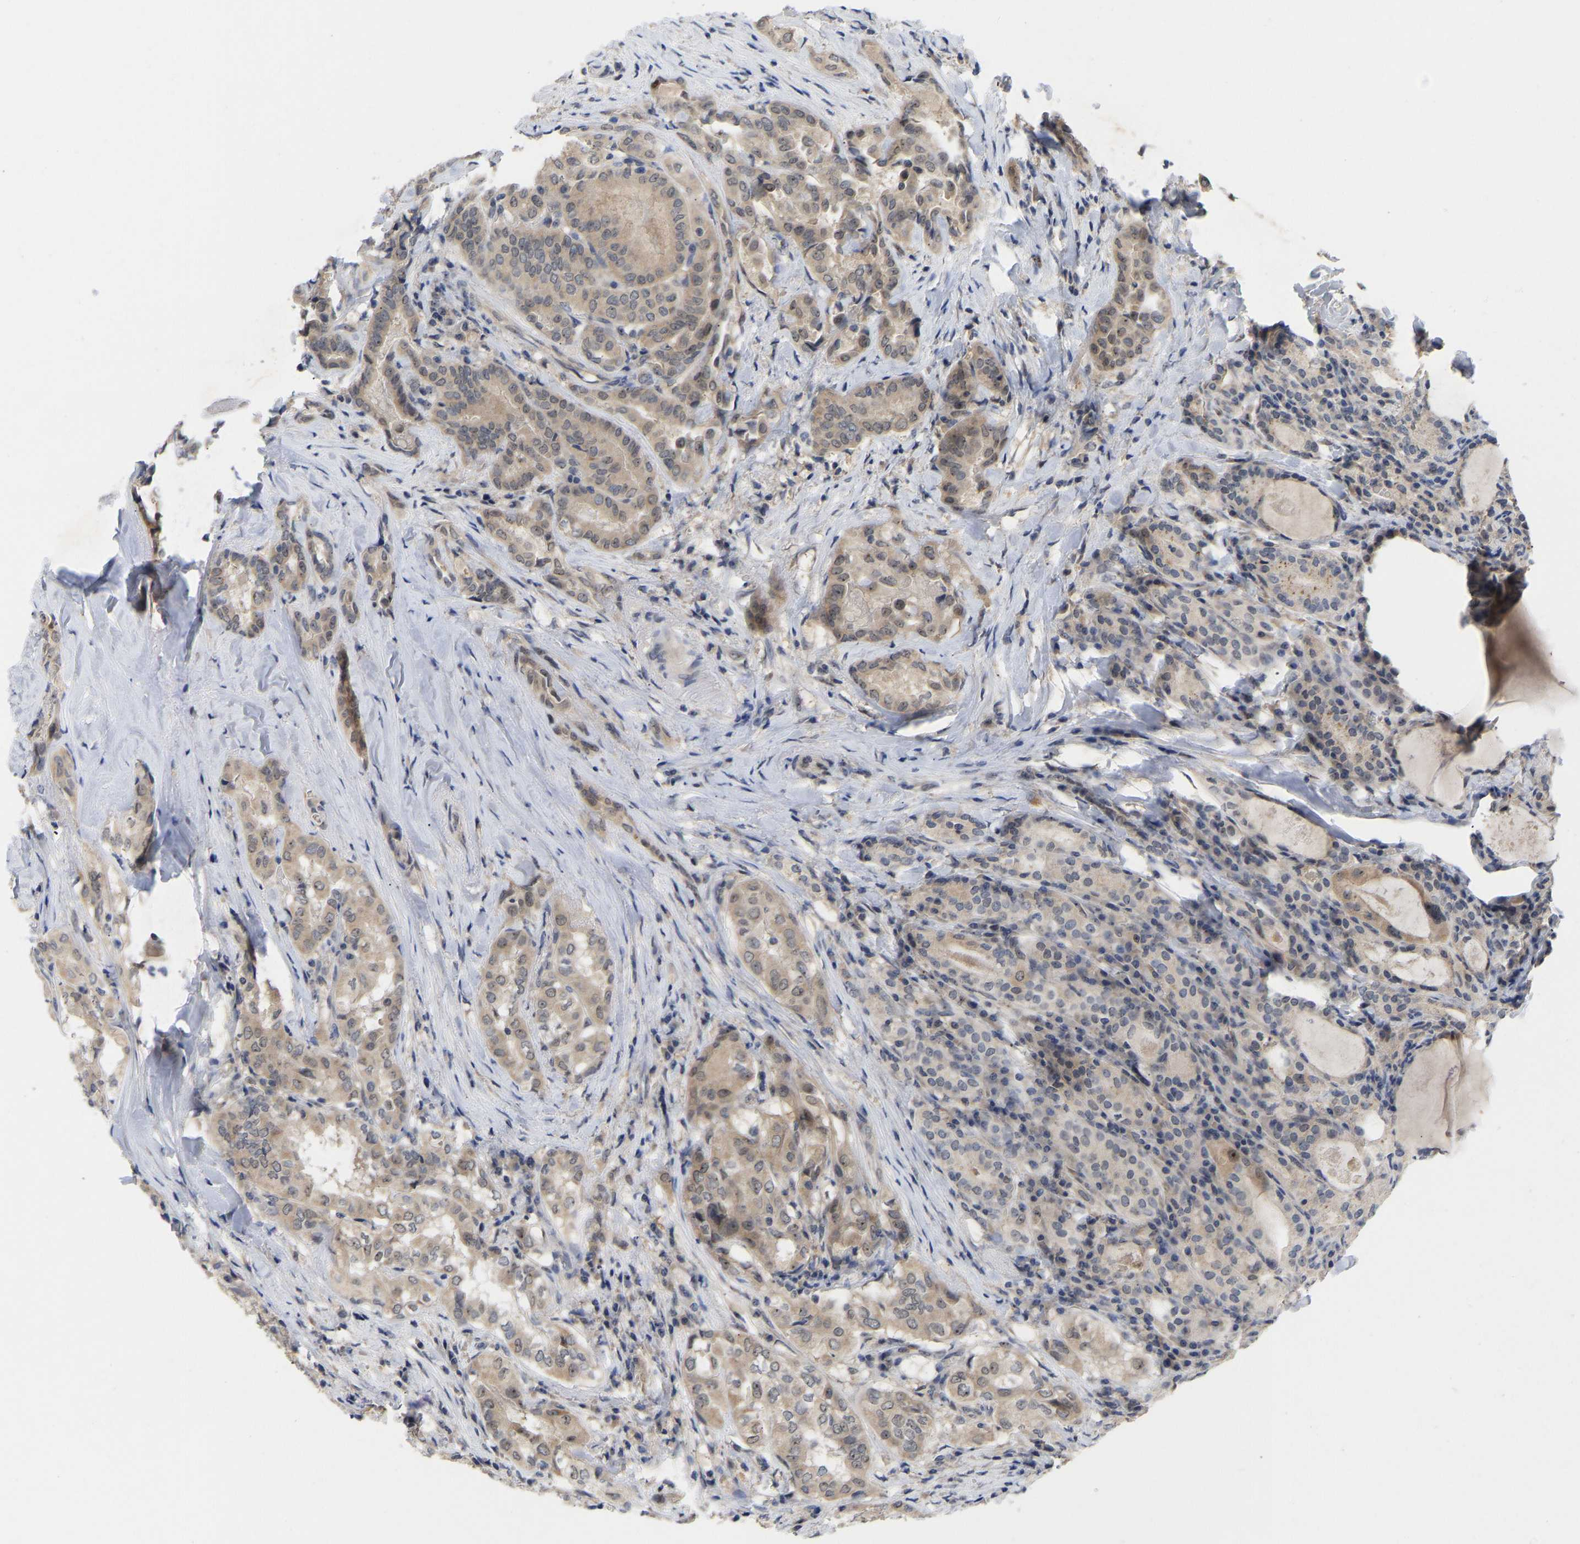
{"staining": {"intensity": "weak", "quantity": "25%-75%", "location": "cytoplasmic/membranous"}, "tissue": "thyroid cancer", "cell_type": "Tumor cells", "image_type": "cancer", "snomed": [{"axis": "morphology", "description": "Papillary adenocarcinoma, NOS"}, {"axis": "topography", "description": "Thyroid gland"}], "caption": "Protein analysis of thyroid cancer tissue shows weak cytoplasmic/membranous positivity in approximately 25%-75% of tumor cells.", "gene": "NLE1", "patient": {"sex": "female", "age": 42}}